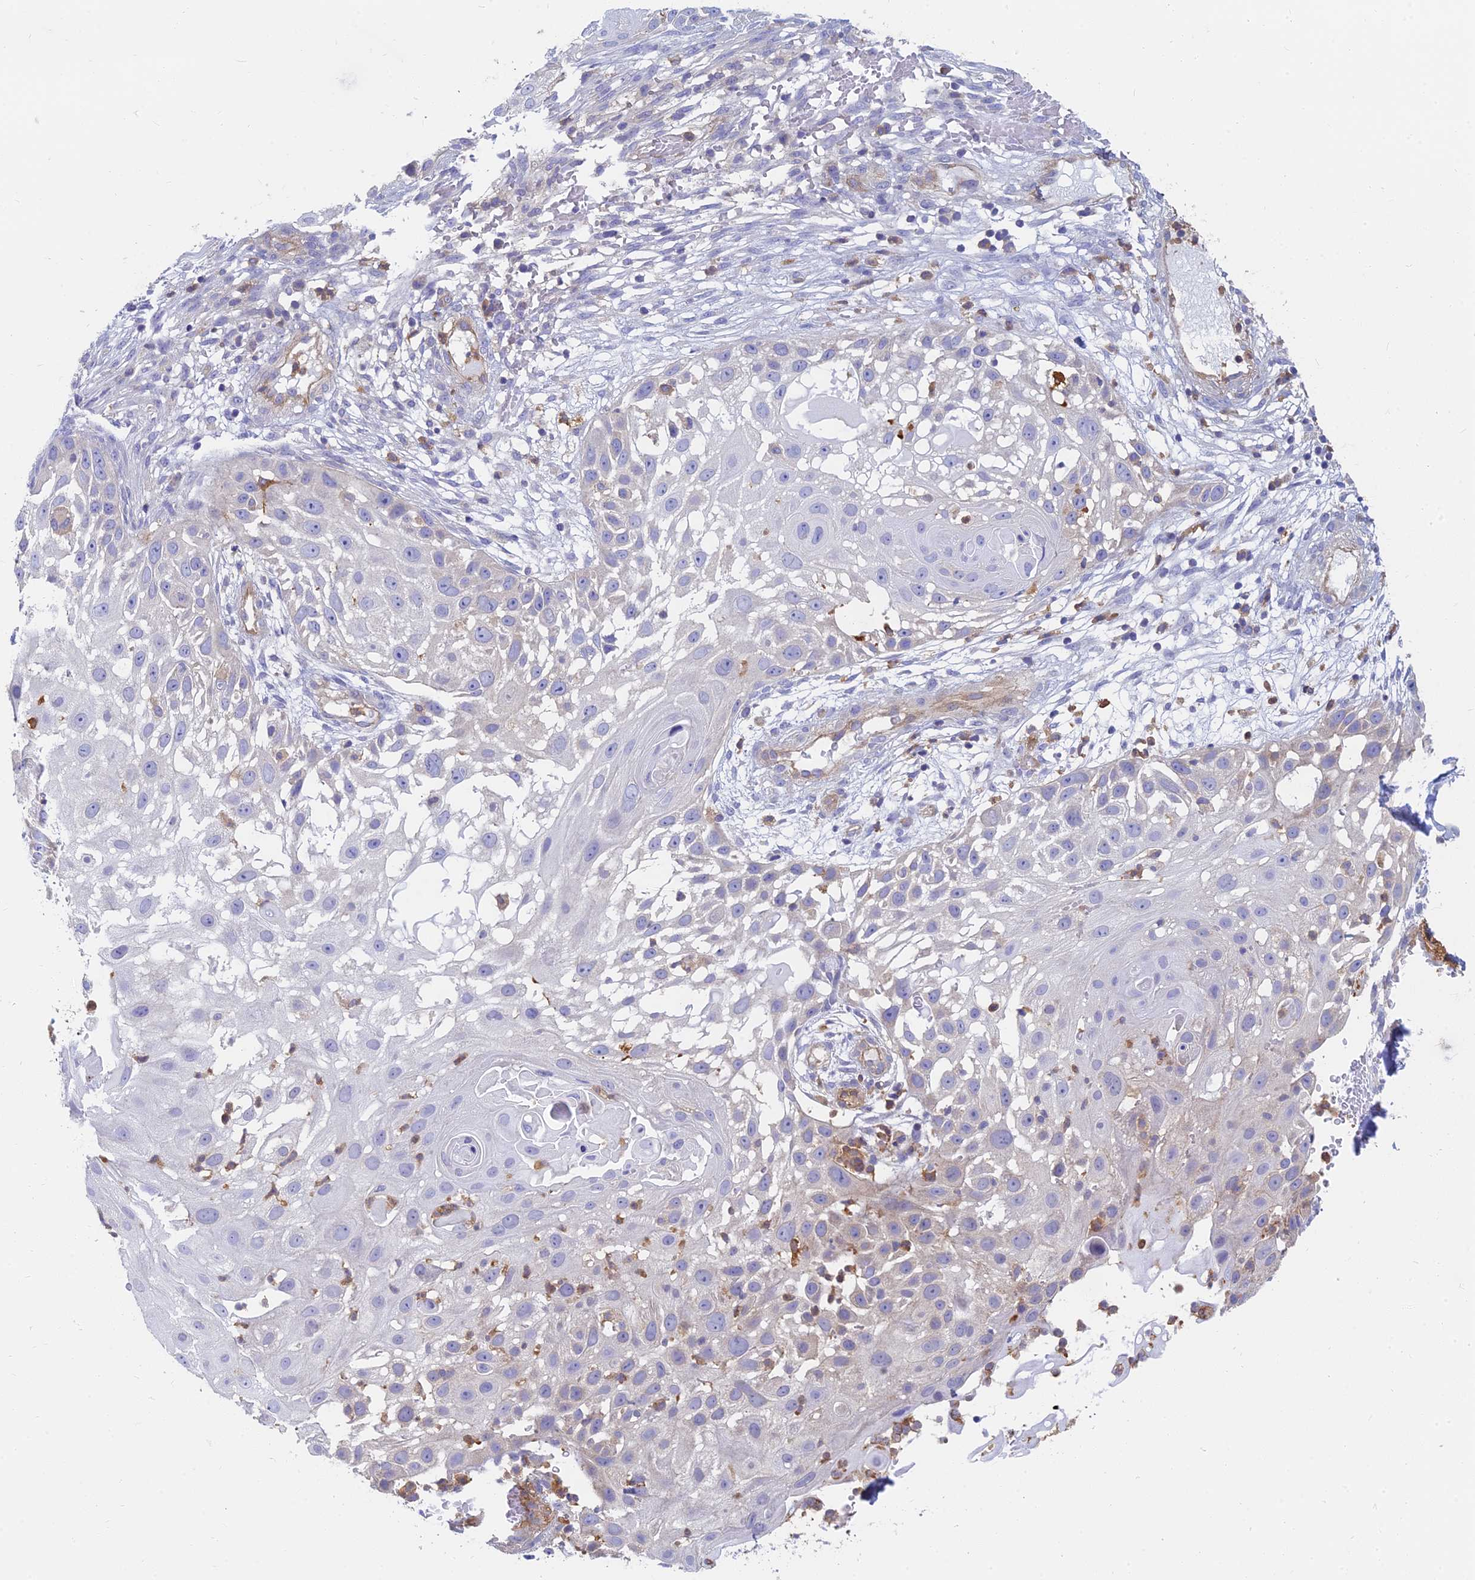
{"staining": {"intensity": "negative", "quantity": "none", "location": "none"}, "tissue": "skin cancer", "cell_type": "Tumor cells", "image_type": "cancer", "snomed": [{"axis": "morphology", "description": "Squamous cell carcinoma, NOS"}, {"axis": "topography", "description": "Skin"}], "caption": "This image is of squamous cell carcinoma (skin) stained with immunohistochemistry (IHC) to label a protein in brown with the nuclei are counter-stained blue. There is no staining in tumor cells. (DAB (3,3'-diaminobenzidine) immunohistochemistry (IHC) with hematoxylin counter stain).", "gene": "STRN4", "patient": {"sex": "female", "age": 44}}